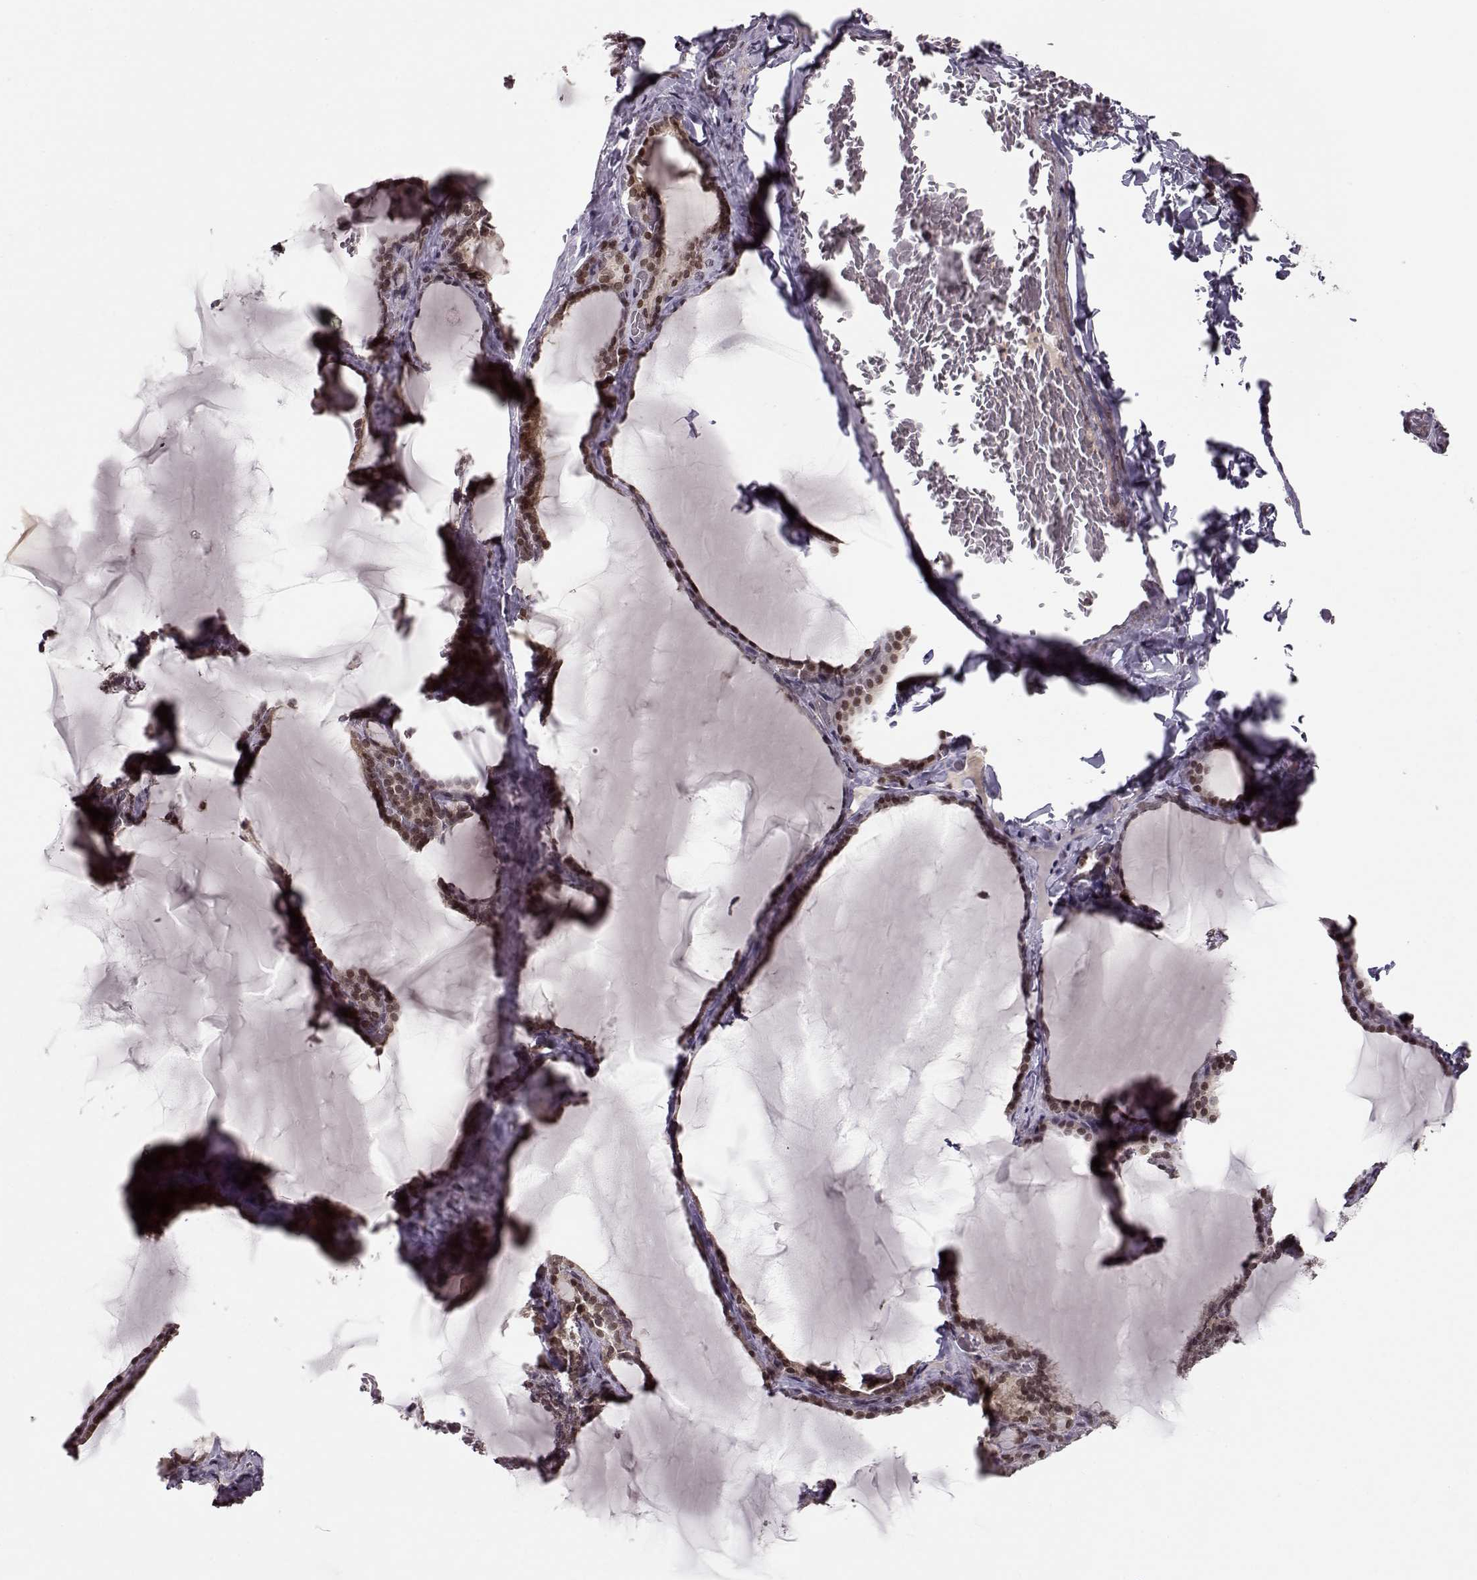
{"staining": {"intensity": "moderate", "quantity": ">75%", "location": "nuclear"}, "tissue": "thyroid gland", "cell_type": "Glandular cells", "image_type": "normal", "snomed": [{"axis": "morphology", "description": "Normal tissue, NOS"}, {"axis": "morphology", "description": "Hyperplasia, NOS"}, {"axis": "topography", "description": "Thyroid gland"}], "caption": "Protein expression analysis of unremarkable human thyroid gland reveals moderate nuclear staining in about >75% of glandular cells. (DAB IHC, brown staining for protein, blue staining for nuclei).", "gene": "RAI1", "patient": {"sex": "female", "age": 27}}